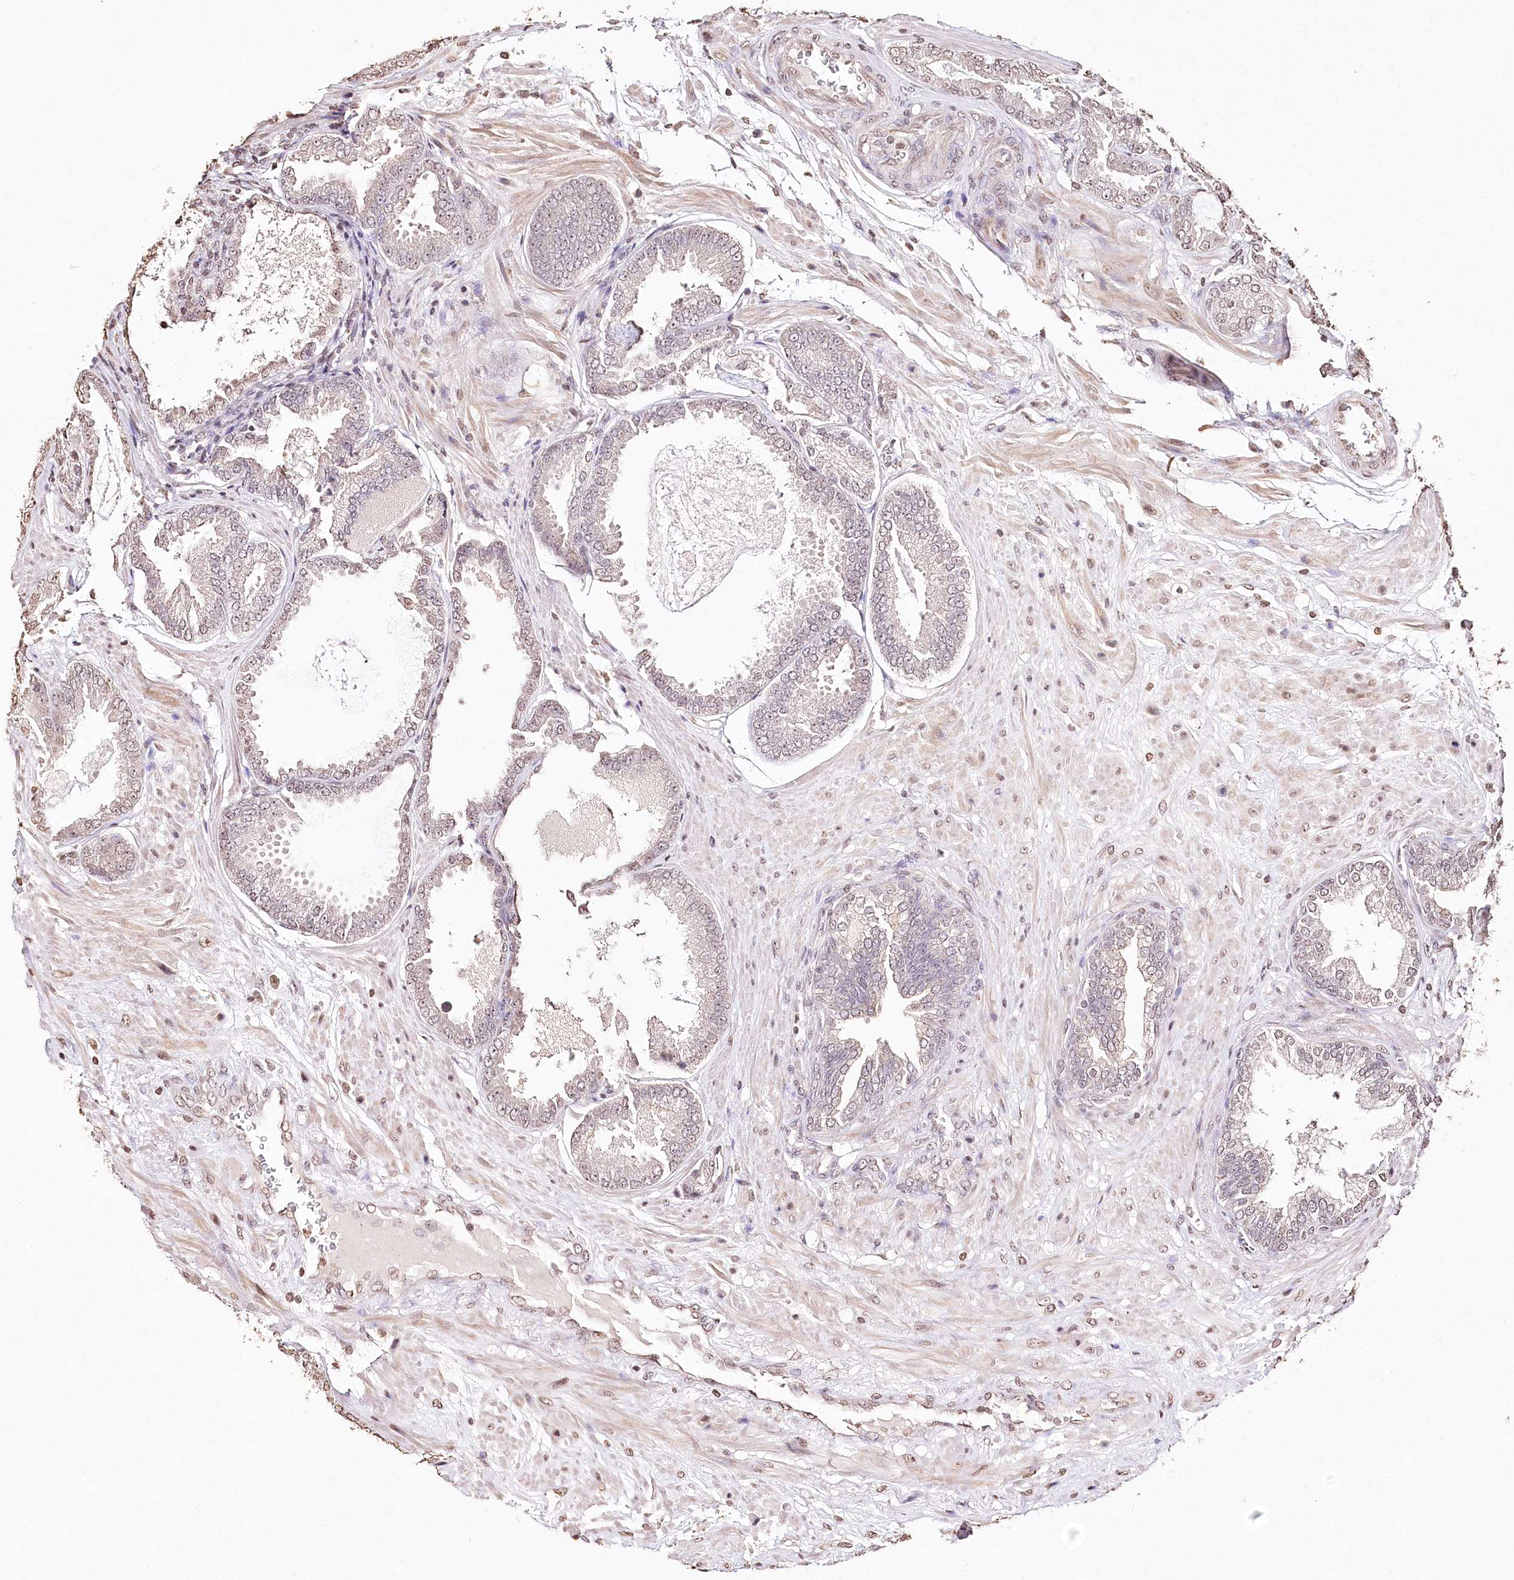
{"staining": {"intensity": "negative", "quantity": "none", "location": "none"}, "tissue": "prostate cancer", "cell_type": "Tumor cells", "image_type": "cancer", "snomed": [{"axis": "morphology", "description": "Adenocarcinoma, Low grade"}, {"axis": "topography", "description": "Prostate"}], "caption": "An immunohistochemistry (IHC) photomicrograph of prostate cancer (low-grade adenocarcinoma) is shown. There is no staining in tumor cells of prostate cancer (low-grade adenocarcinoma).", "gene": "DMXL1", "patient": {"sex": "male", "age": 71}}